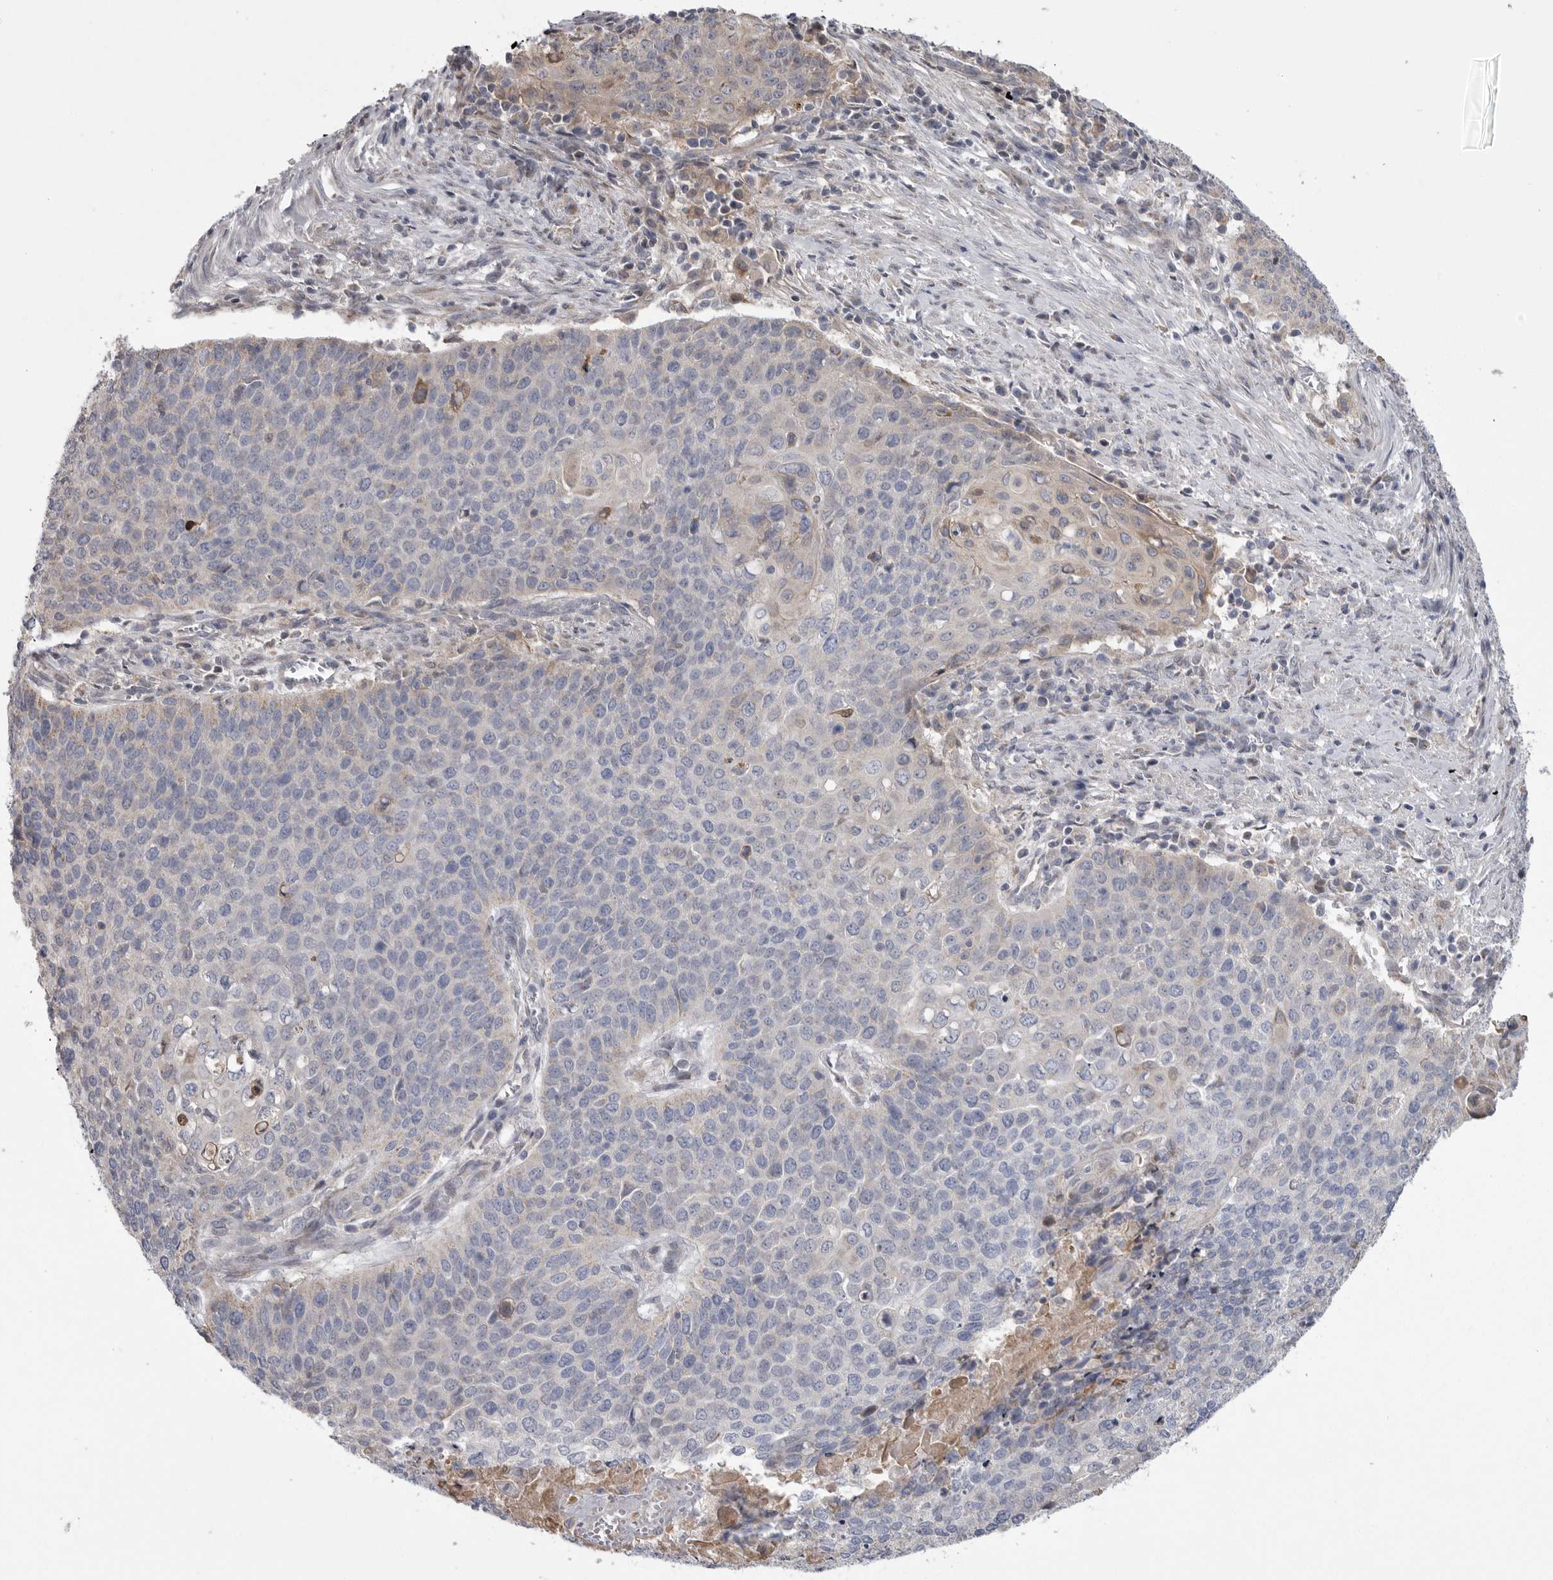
{"staining": {"intensity": "negative", "quantity": "none", "location": "none"}, "tissue": "cervical cancer", "cell_type": "Tumor cells", "image_type": "cancer", "snomed": [{"axis": "morphology", "description": "Squamous cell carcinoma, NOS"}, {"axis": "topography", "description": "Cervix"}], "caption": "An image of human cervical squamous cell carcinoma is negative for staining in tumor cells. The staining is performed using DAB (3,3'-diaminobenzidine) brown chromogen with nuclei counter-stained in using hematoxylin.", "gene": "CRP", "patient": {"sex": "female", "age": 39}}